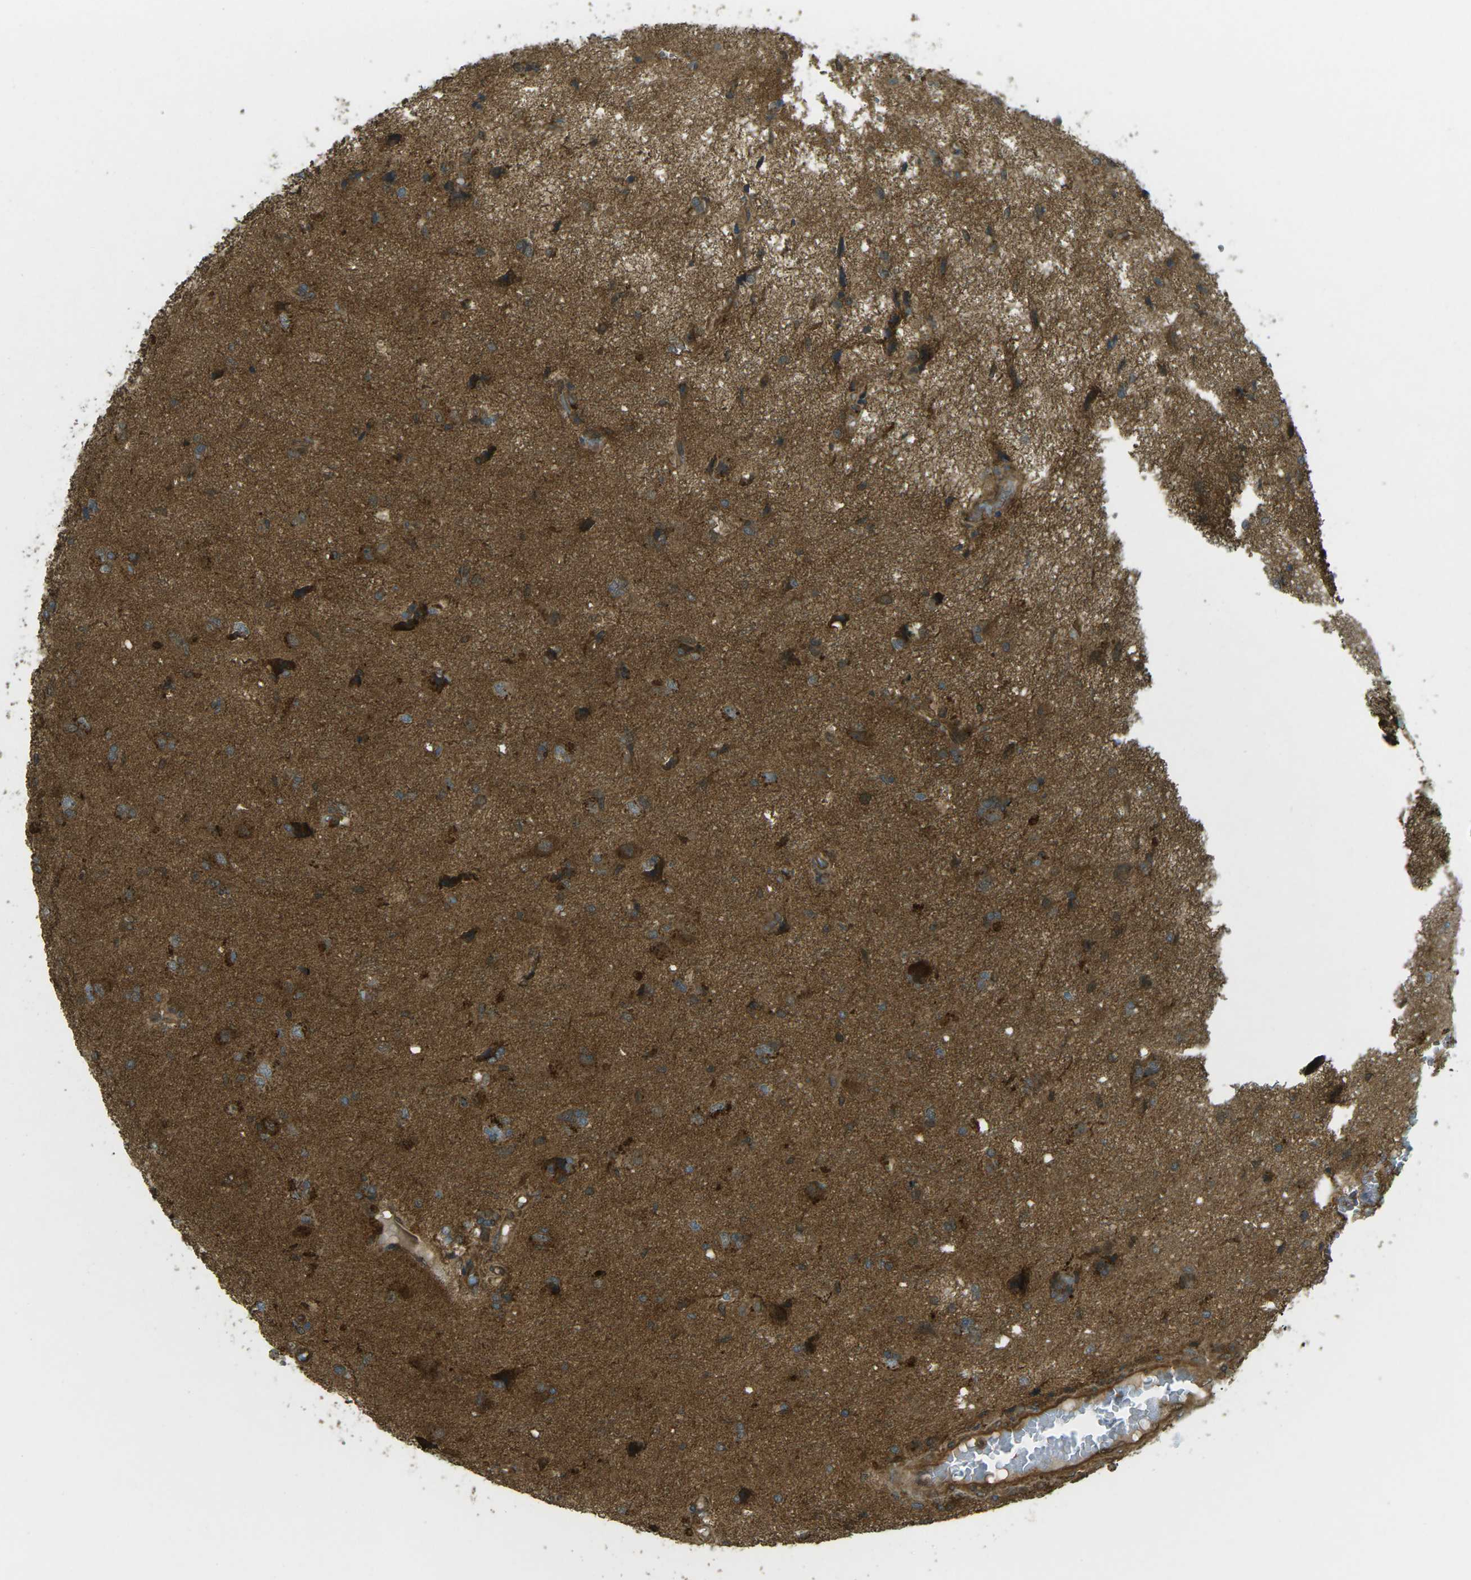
{"staining": {"intensity": "strong", "quantity": ">75%", "location": "cytoplasmic/membranous"}, "tissue": "glioma", "cell_type": "Tumor cells", "image_type": "cancer", "snomed": [{"axis": "morphology", "description": "Glioma, malignant, High grade"}, {"axis": "topography", "description": "Brain"}], "caption": "Strong cytoplasmic/membranous protein expression is appreciated in about >75% of tumor cells in glioma.", "gene": "CHMP3", "patient": {"sex": "female", "age": 59}}